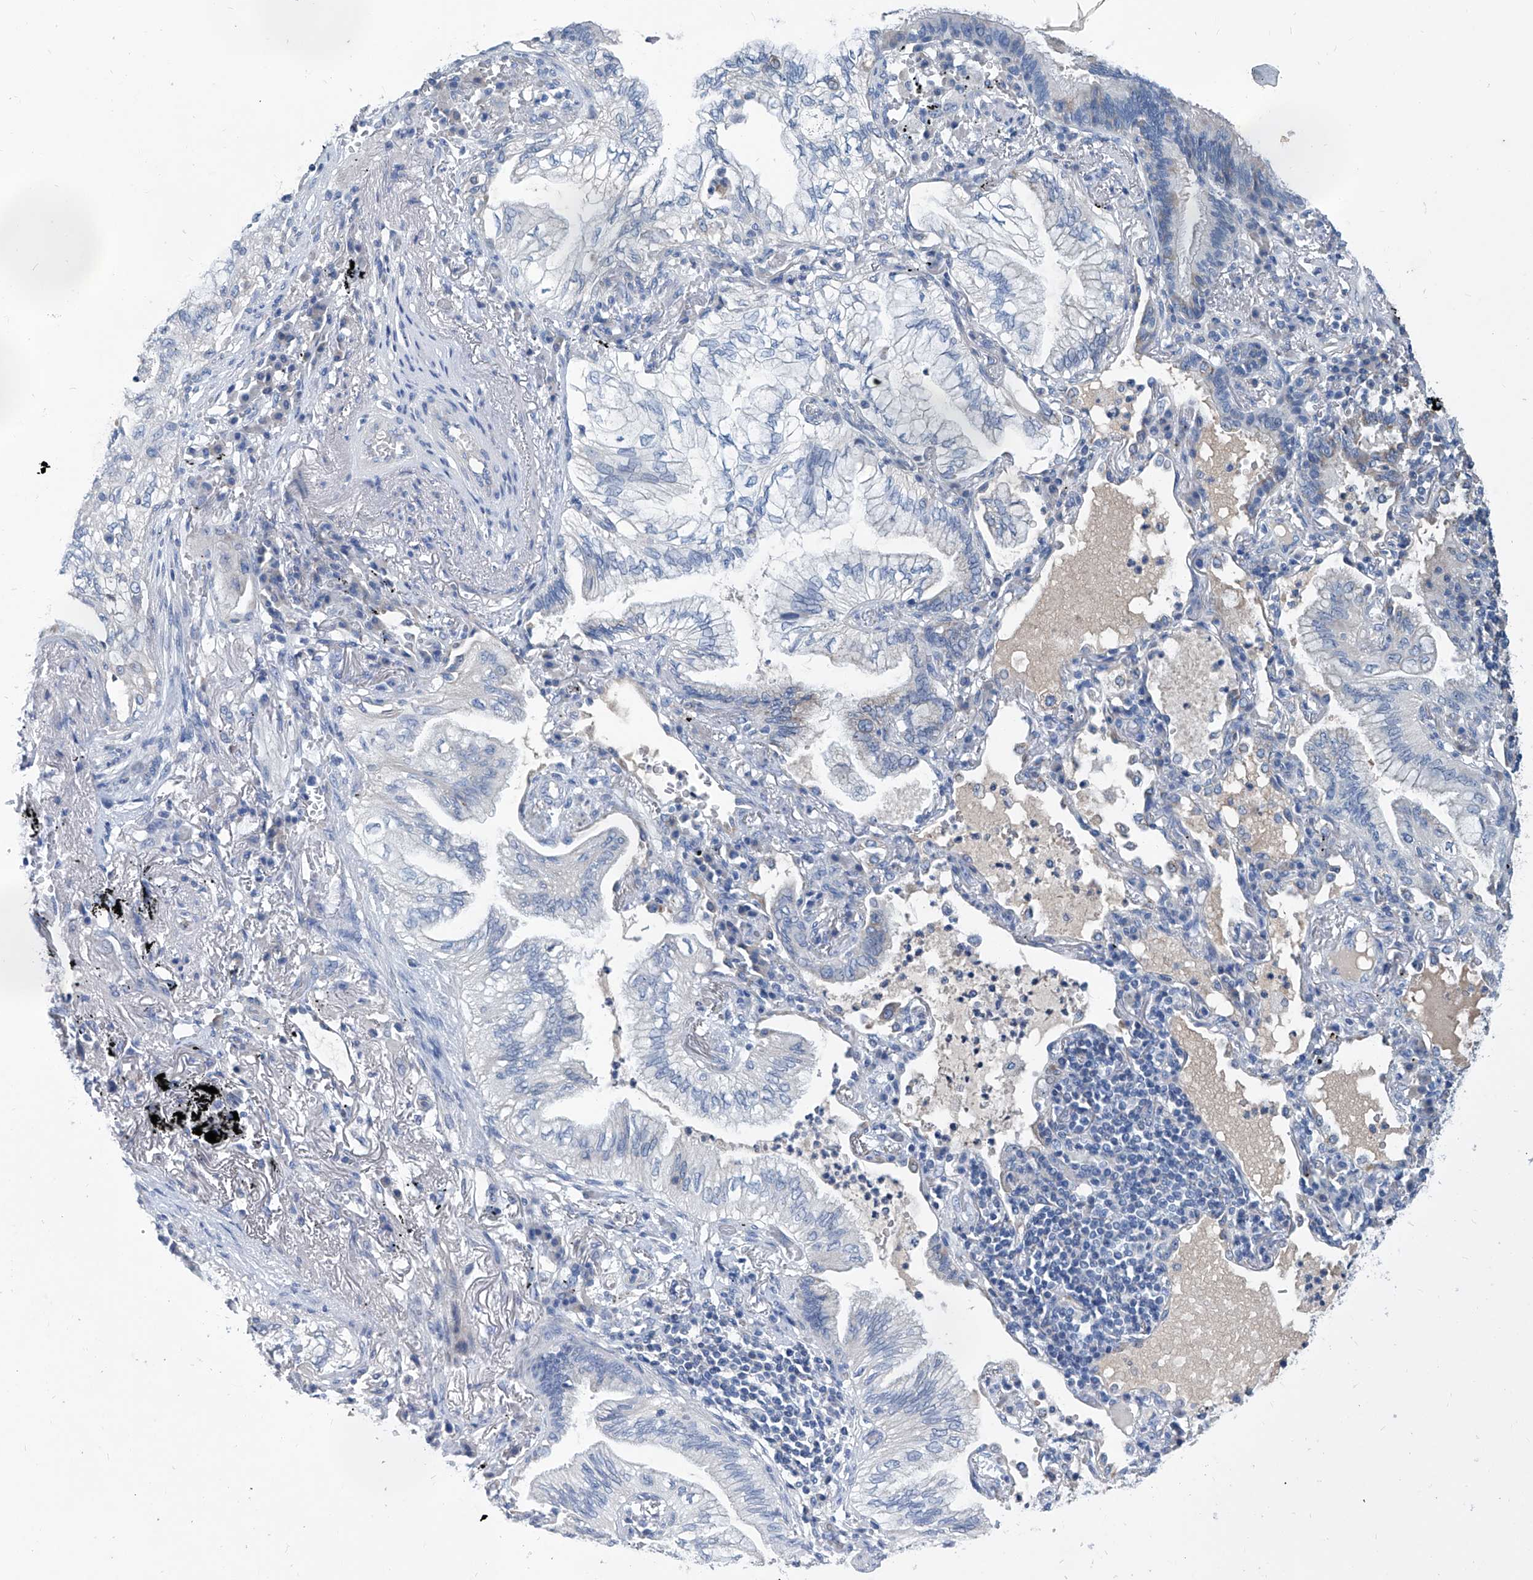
{"staining": {"intensity": "negative", "quantity": "none", "location": "none"}, "tissue": "lung cancer", "cell_type": "Tumor cells", "image_type": "cancer", "snomed": [{"axis": "morphology", "description": "Adenocarcinoma, NOS"}, {"axis": "topography", "description": "Lung"}], "caption": "Tumor cells are negative for brown protein staining in lung adenocarcinoma. (Immunohistochemistry (ihc), brightfield microscopy, high magnification).", "gene": "MTARC1", "patient": {"sex": "female", "age": 70}}